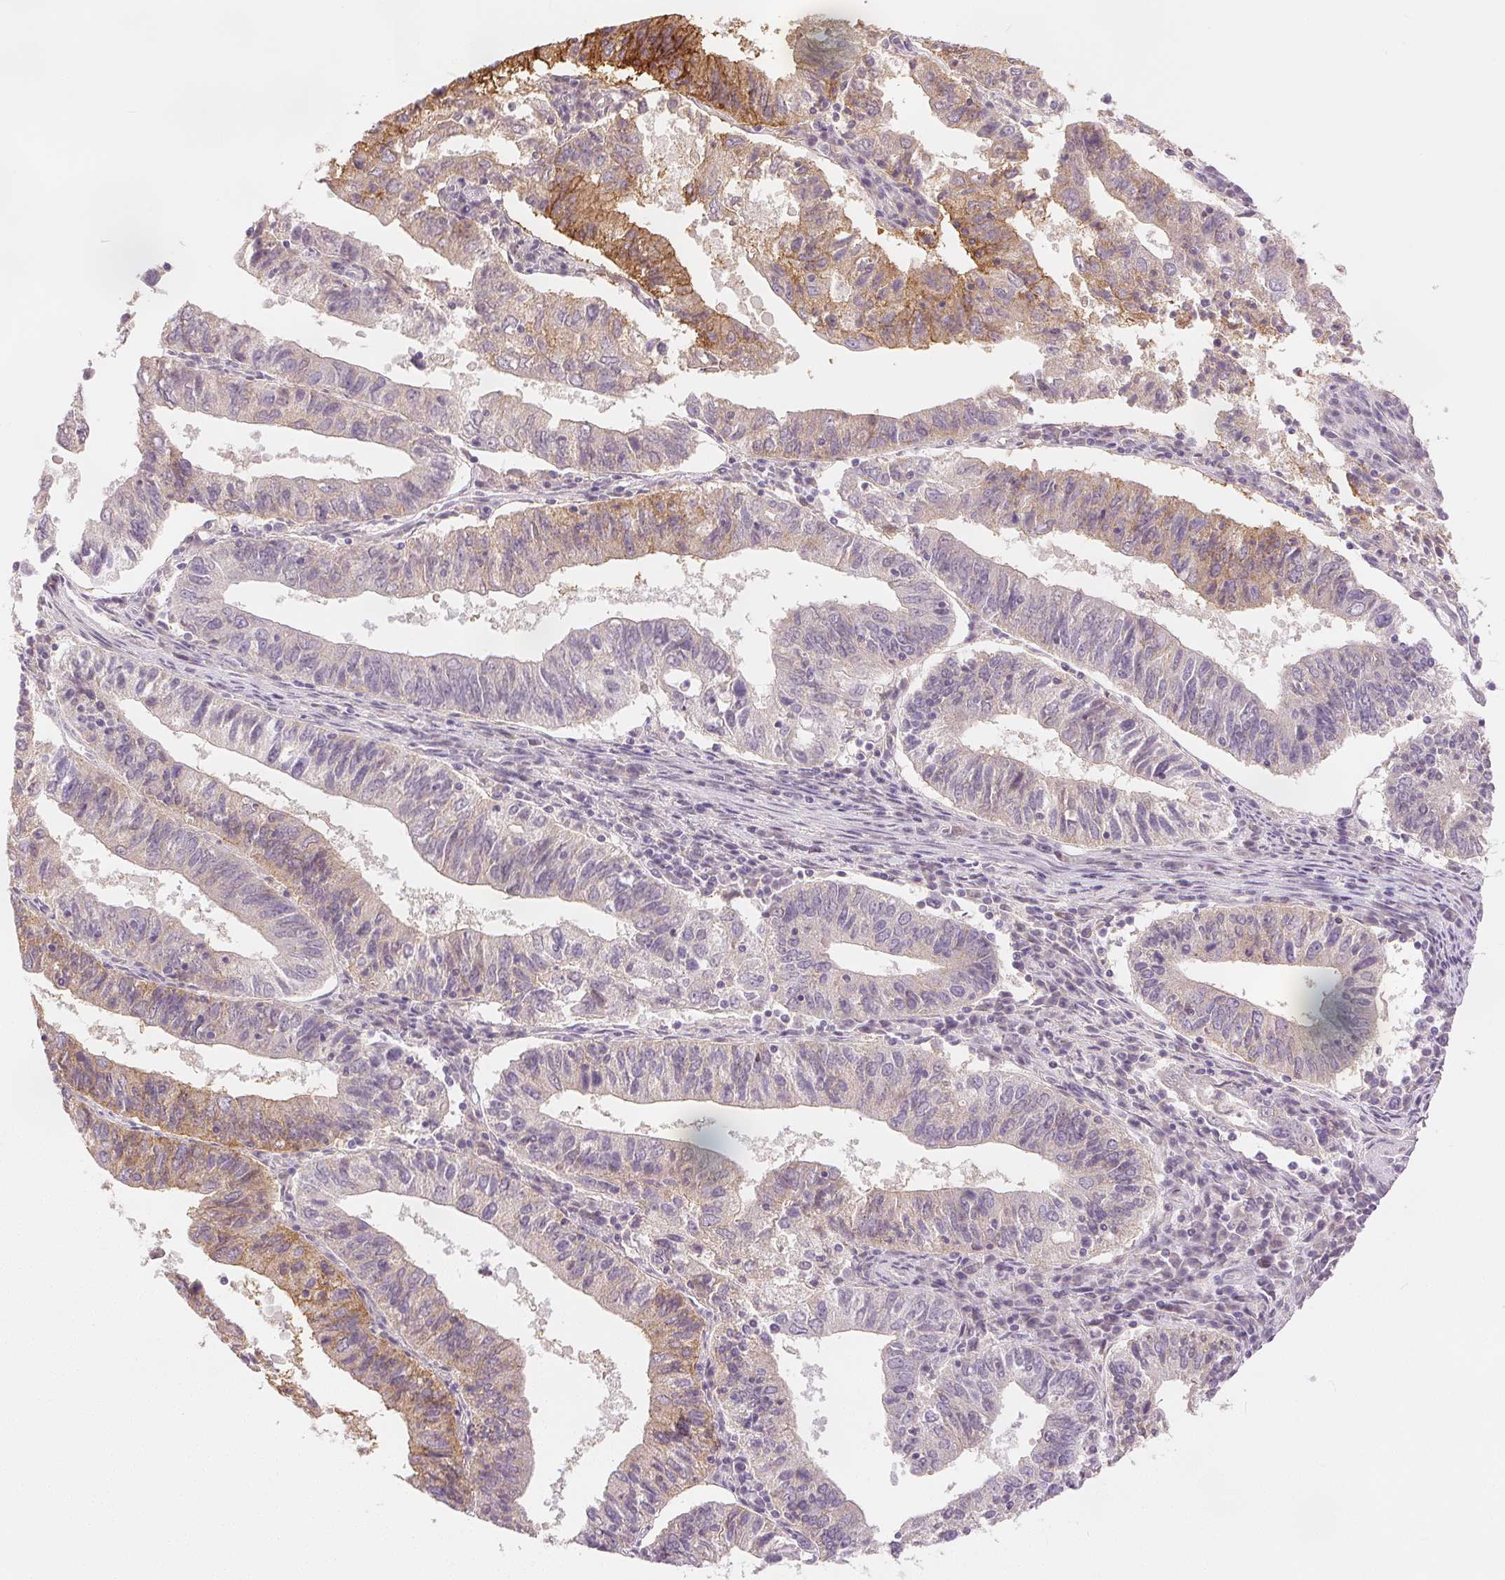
{"staining": {"intensity": "moderate", "quantity": "25%-75%", "location": "cytoplasmic/membranous"}, "tissue": "endometrial cancer", "cell_type": "Tumor cells", "image_type": "cancer", "snomed": [{"axis": "morphology", "description": "Adenocarcinoma, NOS"}, {"axis": "topography", "description": "Endometrium"}], "caption": "This photomicrograph displays immunohistochemistry (IHC) staining of adenocarcinoma (endometrial), with medium moderate cytoplasmic/membranous positivity in approximately 25%-75% of tumor cells.", "gene": "CA12", "patient": {"sex": "female", "age": 82}}